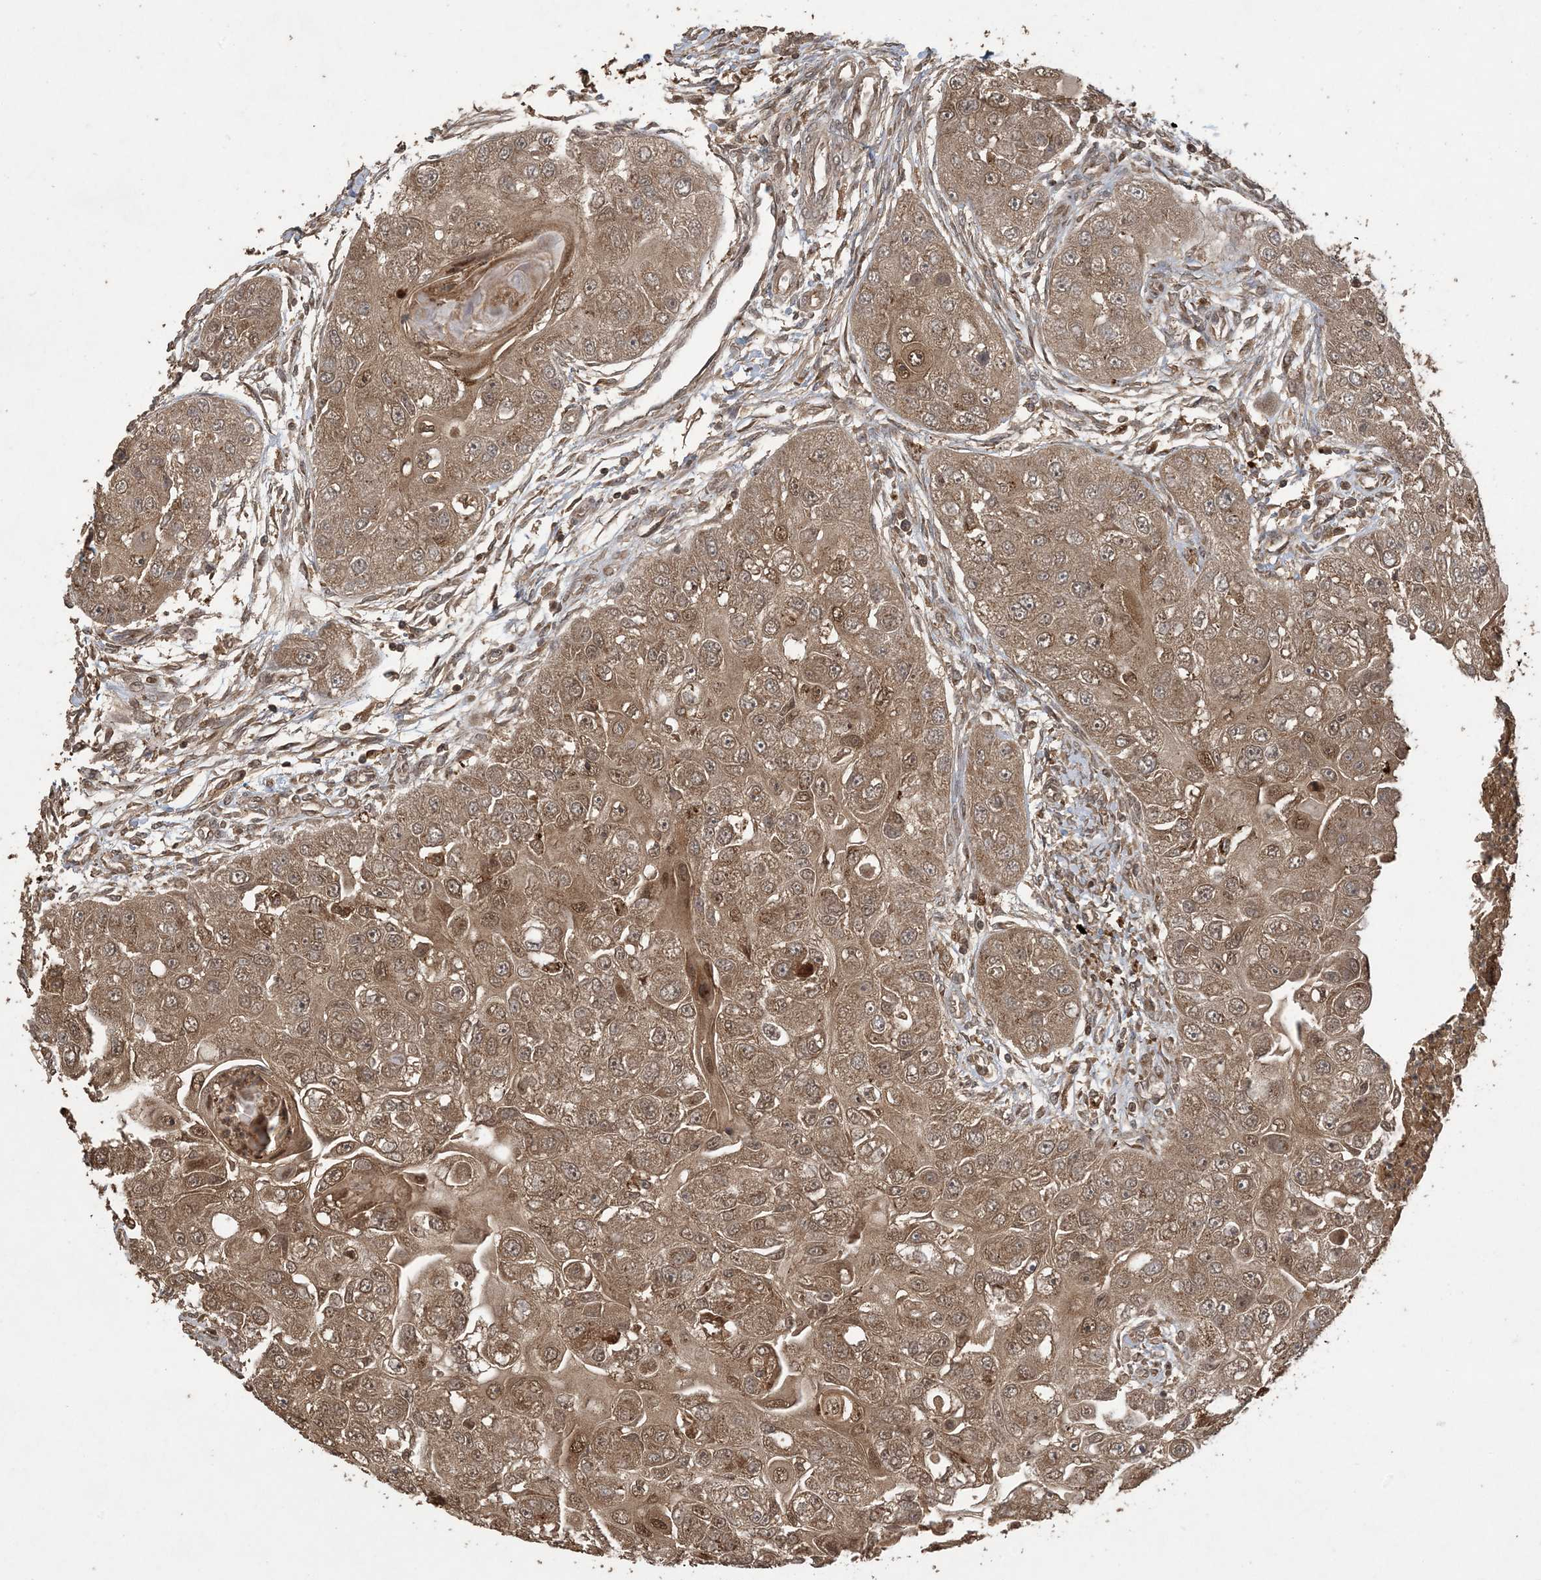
{"staining": {"intensity": "moderate", "quantity": ">75%", "location": "cytoplasmic/membranous,nuclear"}, "tissue": "head and neck cancer", "cell_type": "Tumor cells", "image_type": "cancer", "snomed": [{"axis": "morphology", "description": "Normal tissue, NOS"}, {"axis": "morphology", "description": "Squamous cell carcinoma, NOS"}, {"axis": "topography", "description": "Skeletal muscle"}, {"axis": "topography", "description": "Head-Neck"}], "caption": "Head and neck squamous cell carcinoma stained with a protein marker exhibits moderate staining in tumor cells.", "gene": "EFCAB8", "patient": {"sex": "male", "age": 51}}